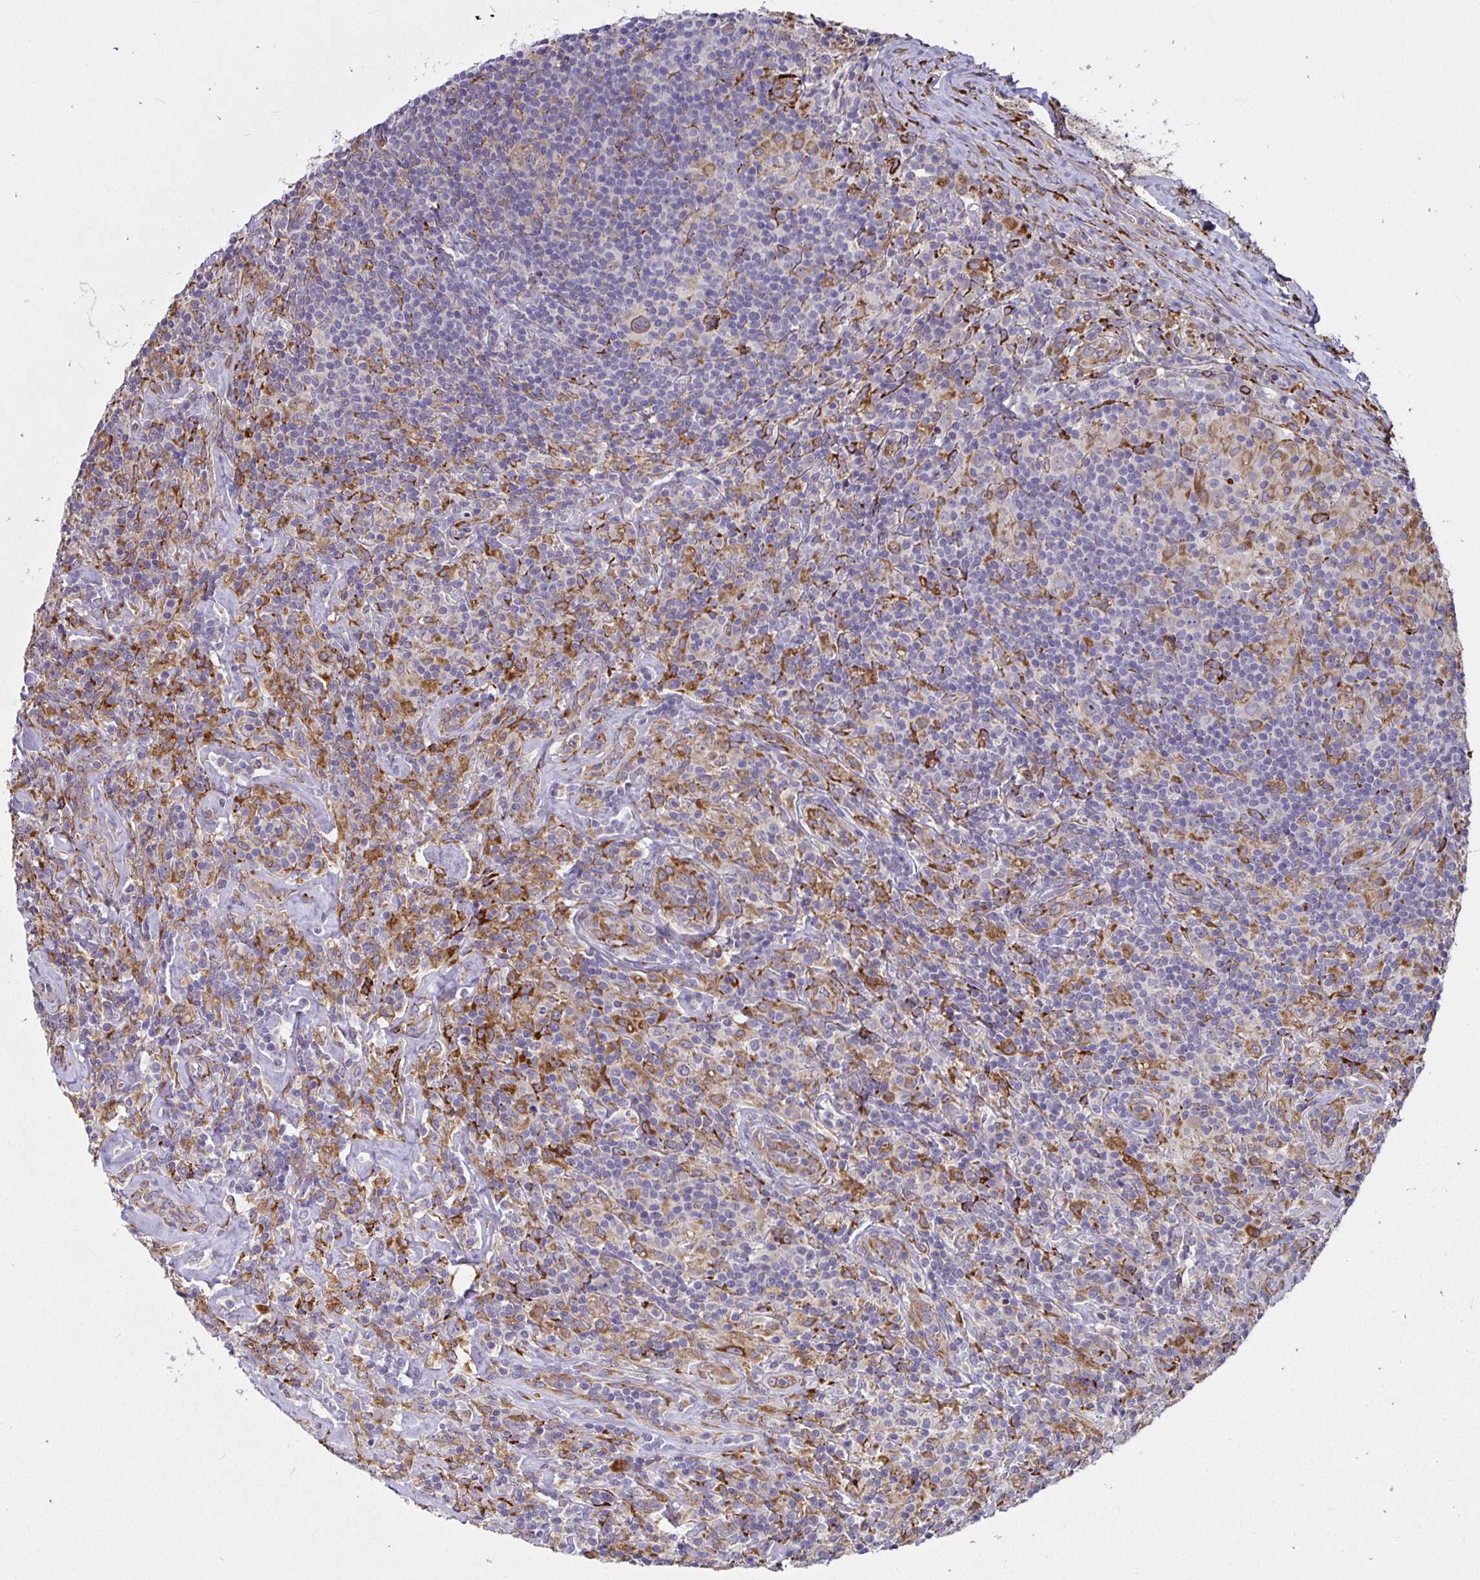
{"staining": {"intensity": "moderate", "quantity": "<25%", "location": "cytoplasmic/membranous"}, "tissue": "lymphoma", "cell_type": "Tumor cells", "image_type": "cancer", "snomed": [{"axis": "morphology", "description": "Hodgkin's disease, NOS"}, {"axis": "morphology", "description": "Hodgkin's lymphoma, nodular sclerosis"}, {"axis": "topography", "description": "Lymph node"}], "caption": "Immunohistochemistry photomicrograph of neoplastic tissue: lymphoma stained using immunohistochemistry (IHC) displays low levels of moderate protein expression localized specifically in the cytoplasmic/membranous of tumor cells, appearing as a cytoplasmic/membranous brown color.", "gene": "P4HA2", "patient": {"sex": "female", "age": 10}}